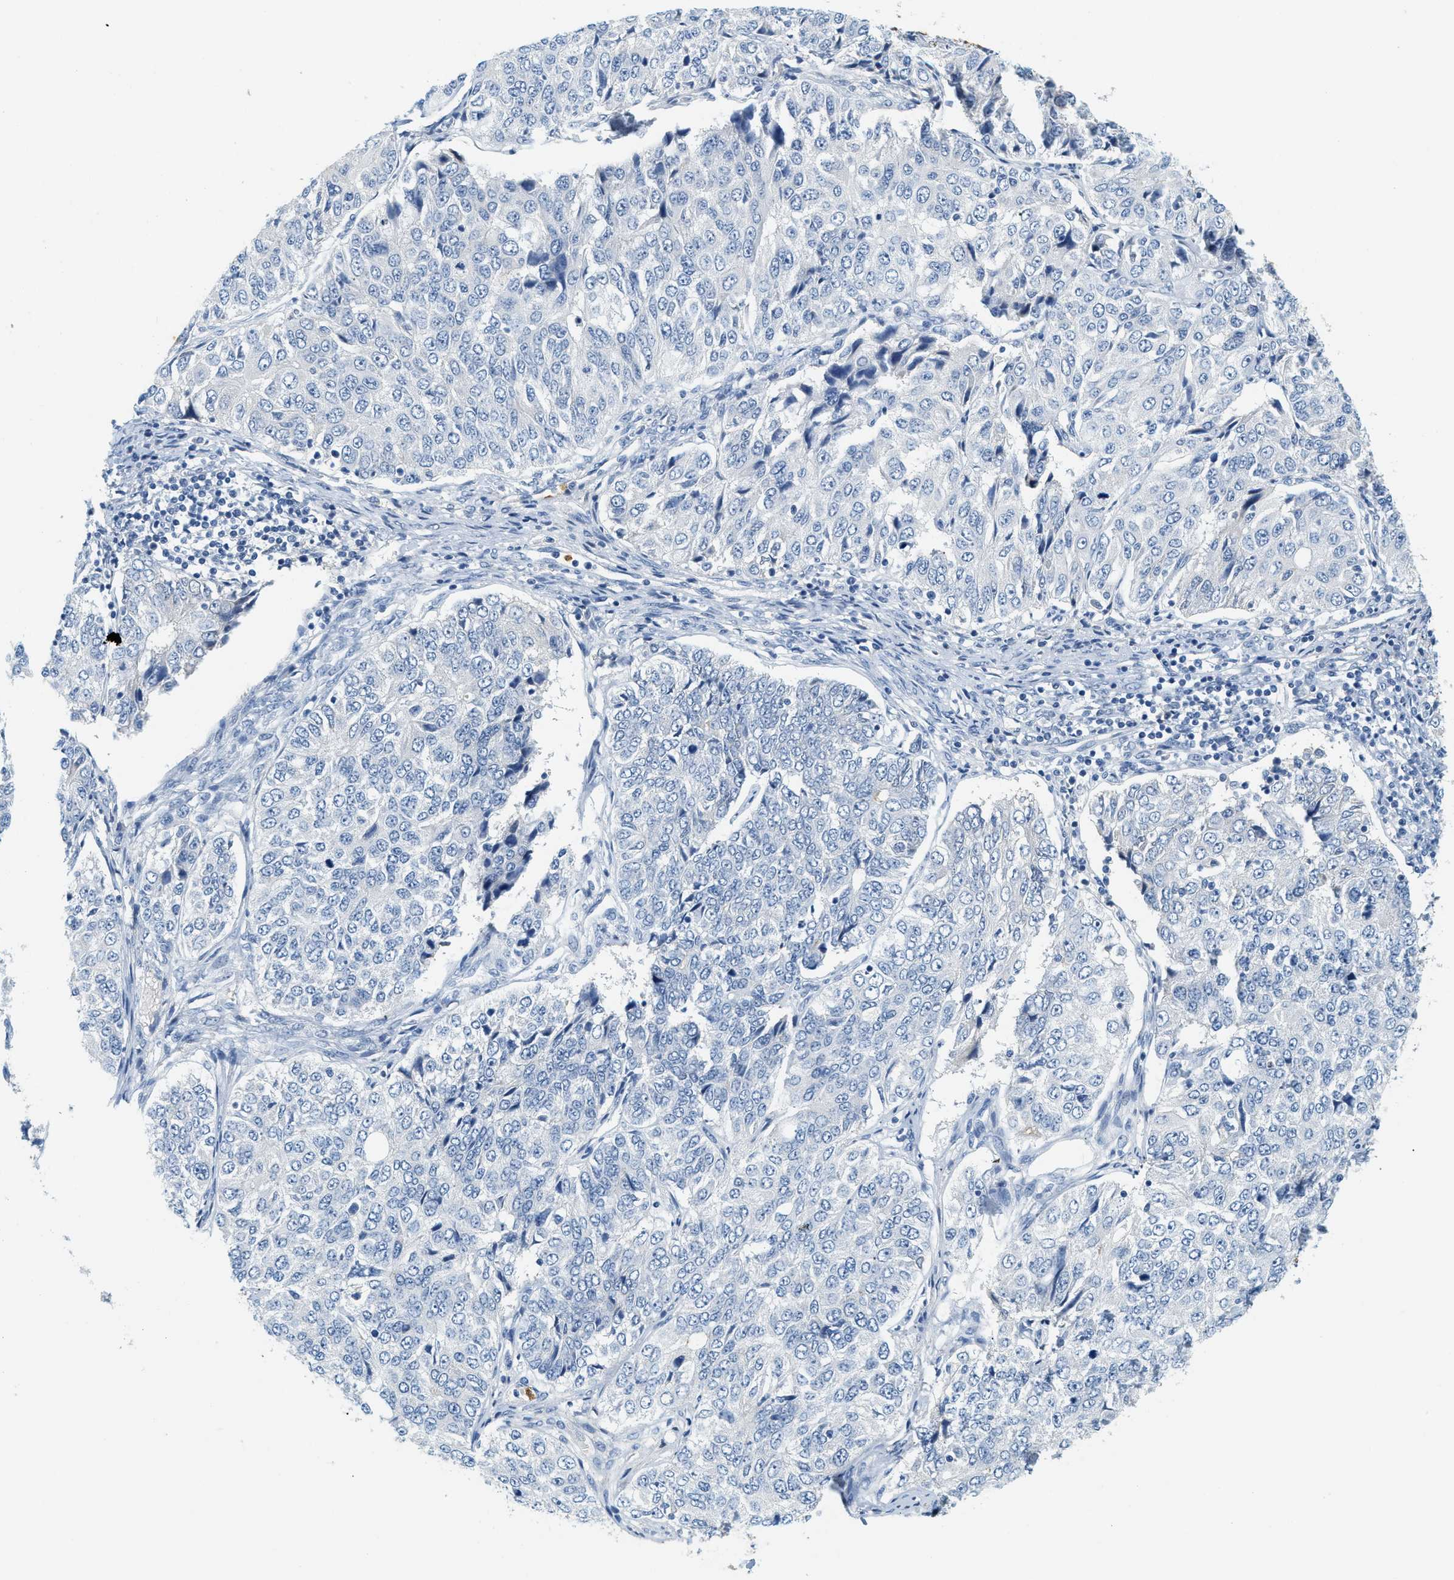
{"staining": {"intensity": "negative", "quantity": "none", "location": "none"}, "tissue": "ovarian cancer", "cell_type": "Tumor cells", "image_type": "cancer", "snomed": [{"axis": "morphology", "description": "Carcinoma, endometroid"}, {"axis": "topography", "description": "Ovary"}], "caption": "High magnification brightfield microscopy of ovarian cancer stained with DAB (brown) and counterstained with hematoxylin (blue): tumor cells show no significant staining.", "gene": "LCN2", "patient": {"sex": "female", "age": 51}}